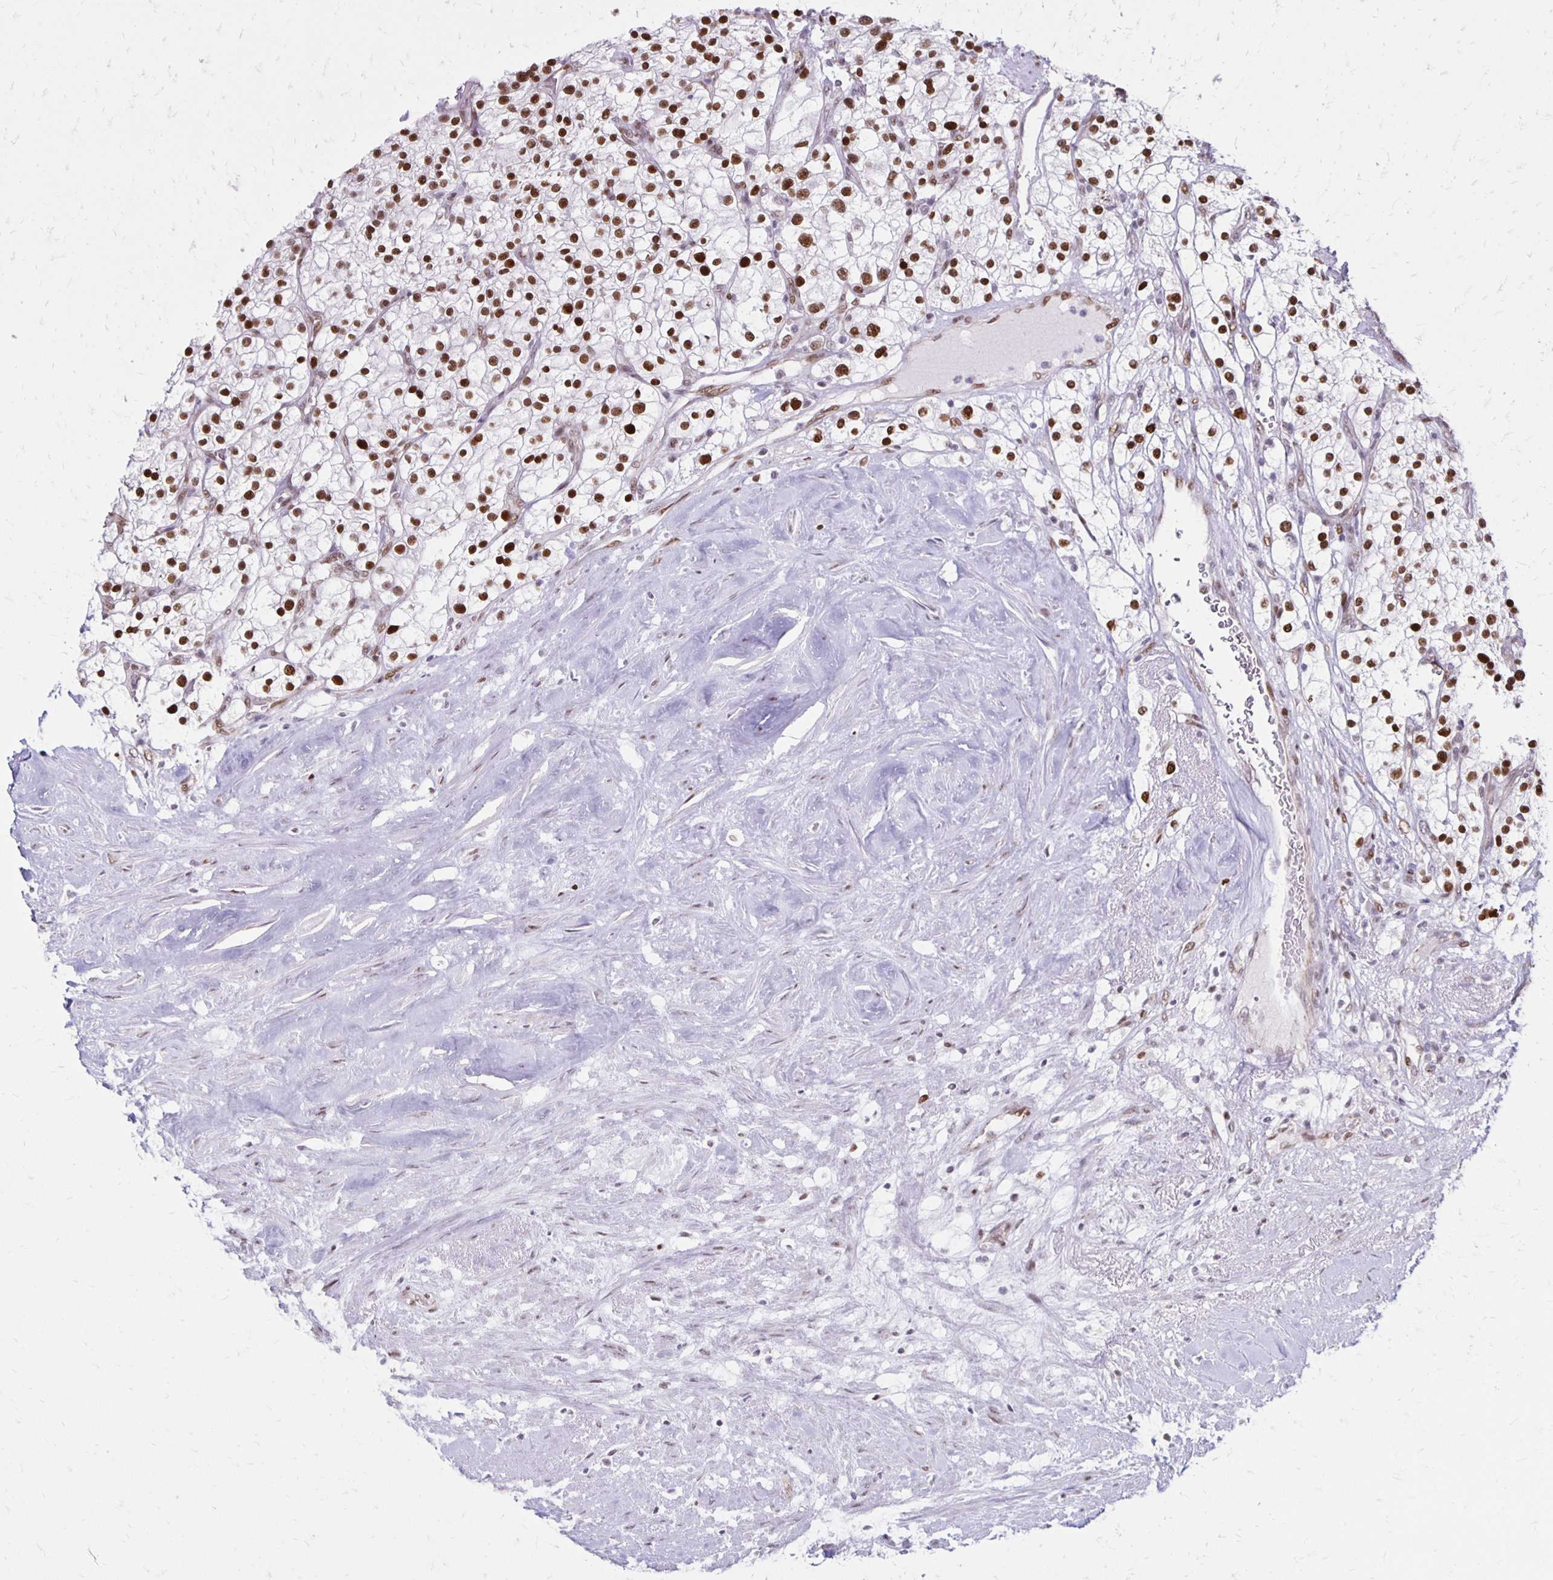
{"staining": {"intensity": "strong", "quantity": ">75%", "location": "nuclear"}, "tissue": "renal cancer", "cell_type": "Tumor cells", "image_type": "cancer", "snomed": [{"axis": "morphology", "description": "Adenocarcinoma, NOS"}, {"axis": "topography", "description": "Kidney"}], "caption": "The histopathology image exhibits immunohistochemical staining of renal adenocarcinoma. There is strong nuclear staining is identified in approximately >75% of tumor cells. The protein of interest is stained brown, and the nuclei are stained in blue (DAB IHC with brightfield microscopy, high magnification).", "gene": "DDB2", "patient": {"sex": "male", "age": 80}}